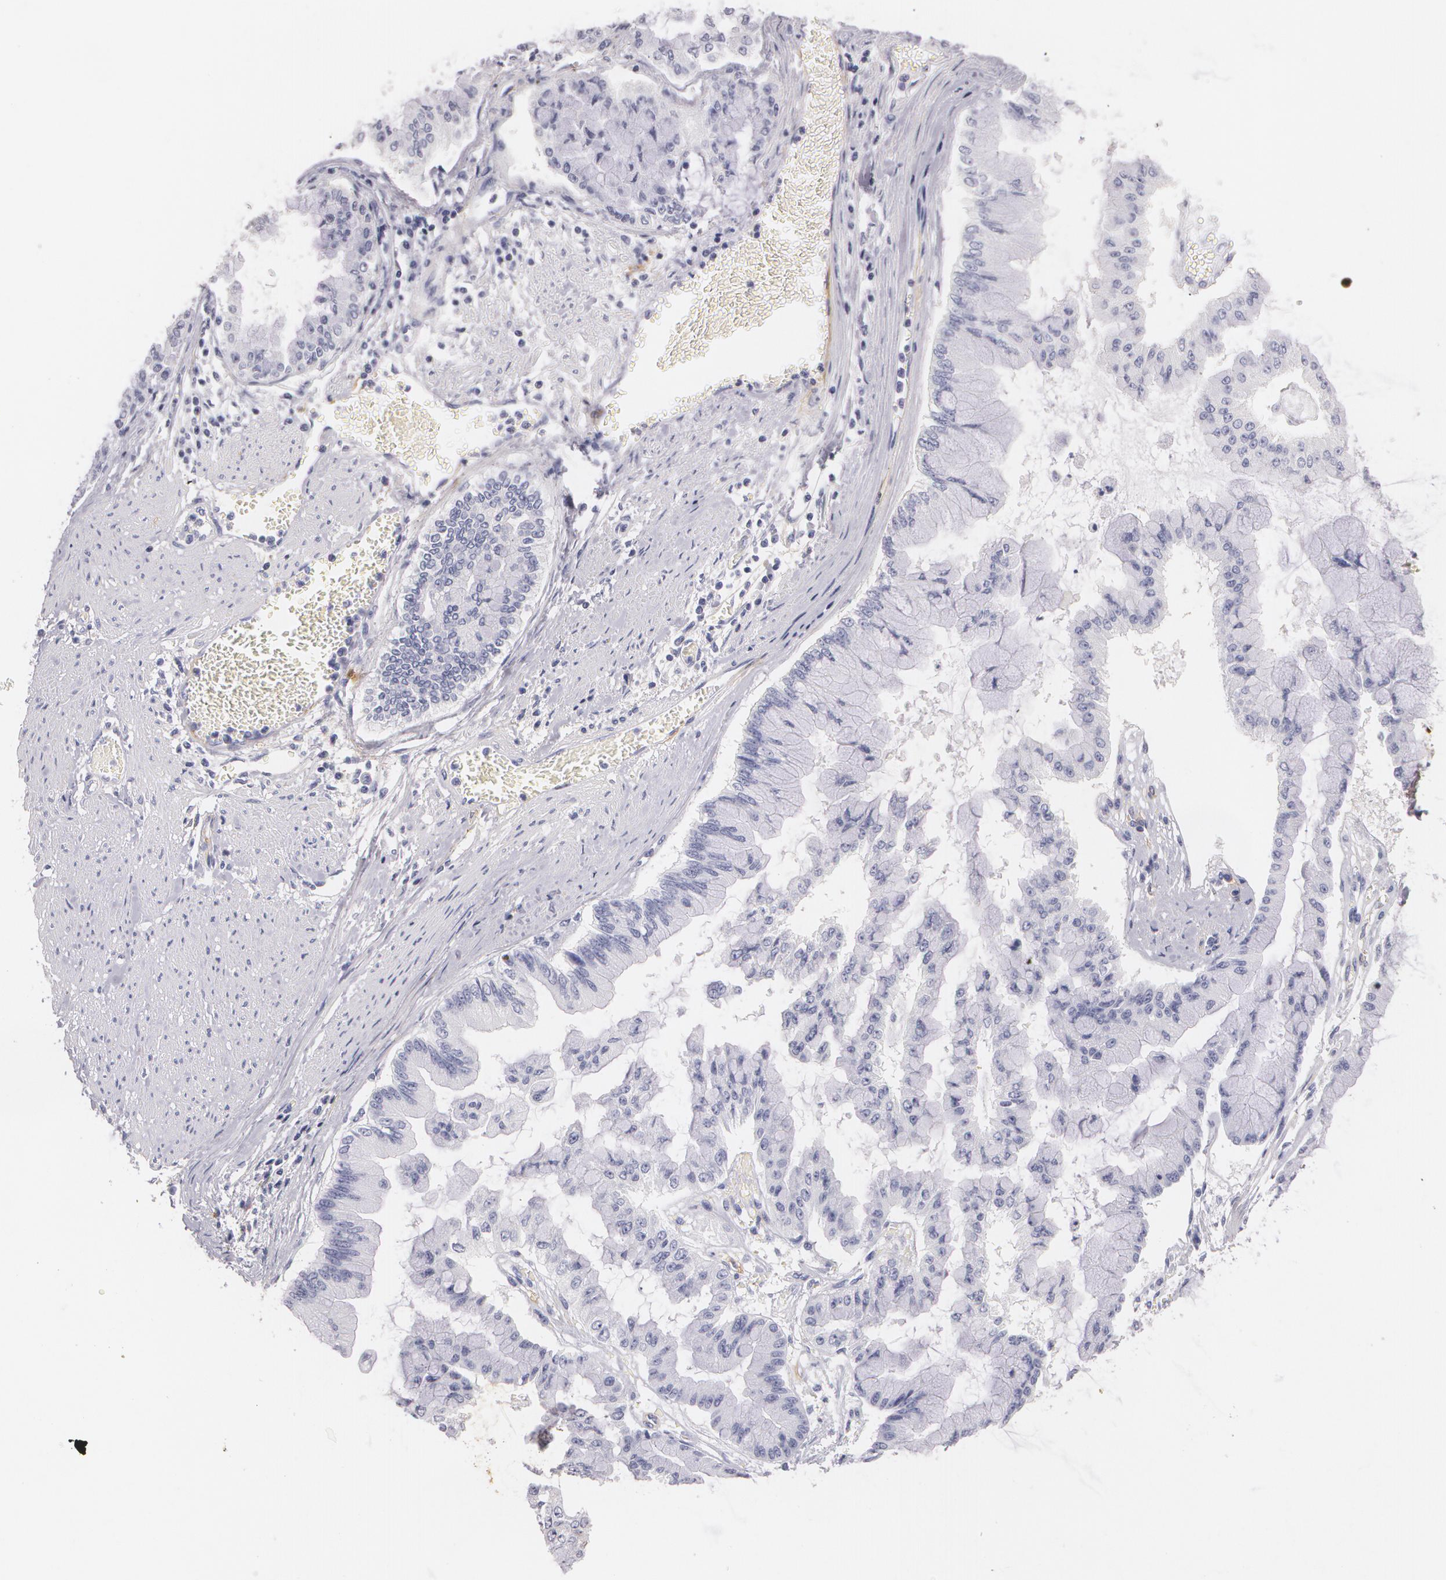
{"staining": {"intensity": "negative", "quantity": "none", "location": "none"}, "tissue": "liver cancer", "cell_type": "Tumor cells", "image_type": "cancer", "snomed": [{"axis": "morphology", "description": "Cholangiocarcinoma"}, {"axis": "topography", "description": "Liver"}], "caption": "Tumor cells show no significant protein staining in cholangiocarcinoma (liver).", "gene": "NGFR", "patient": {"sex": "female", "age": 79}}